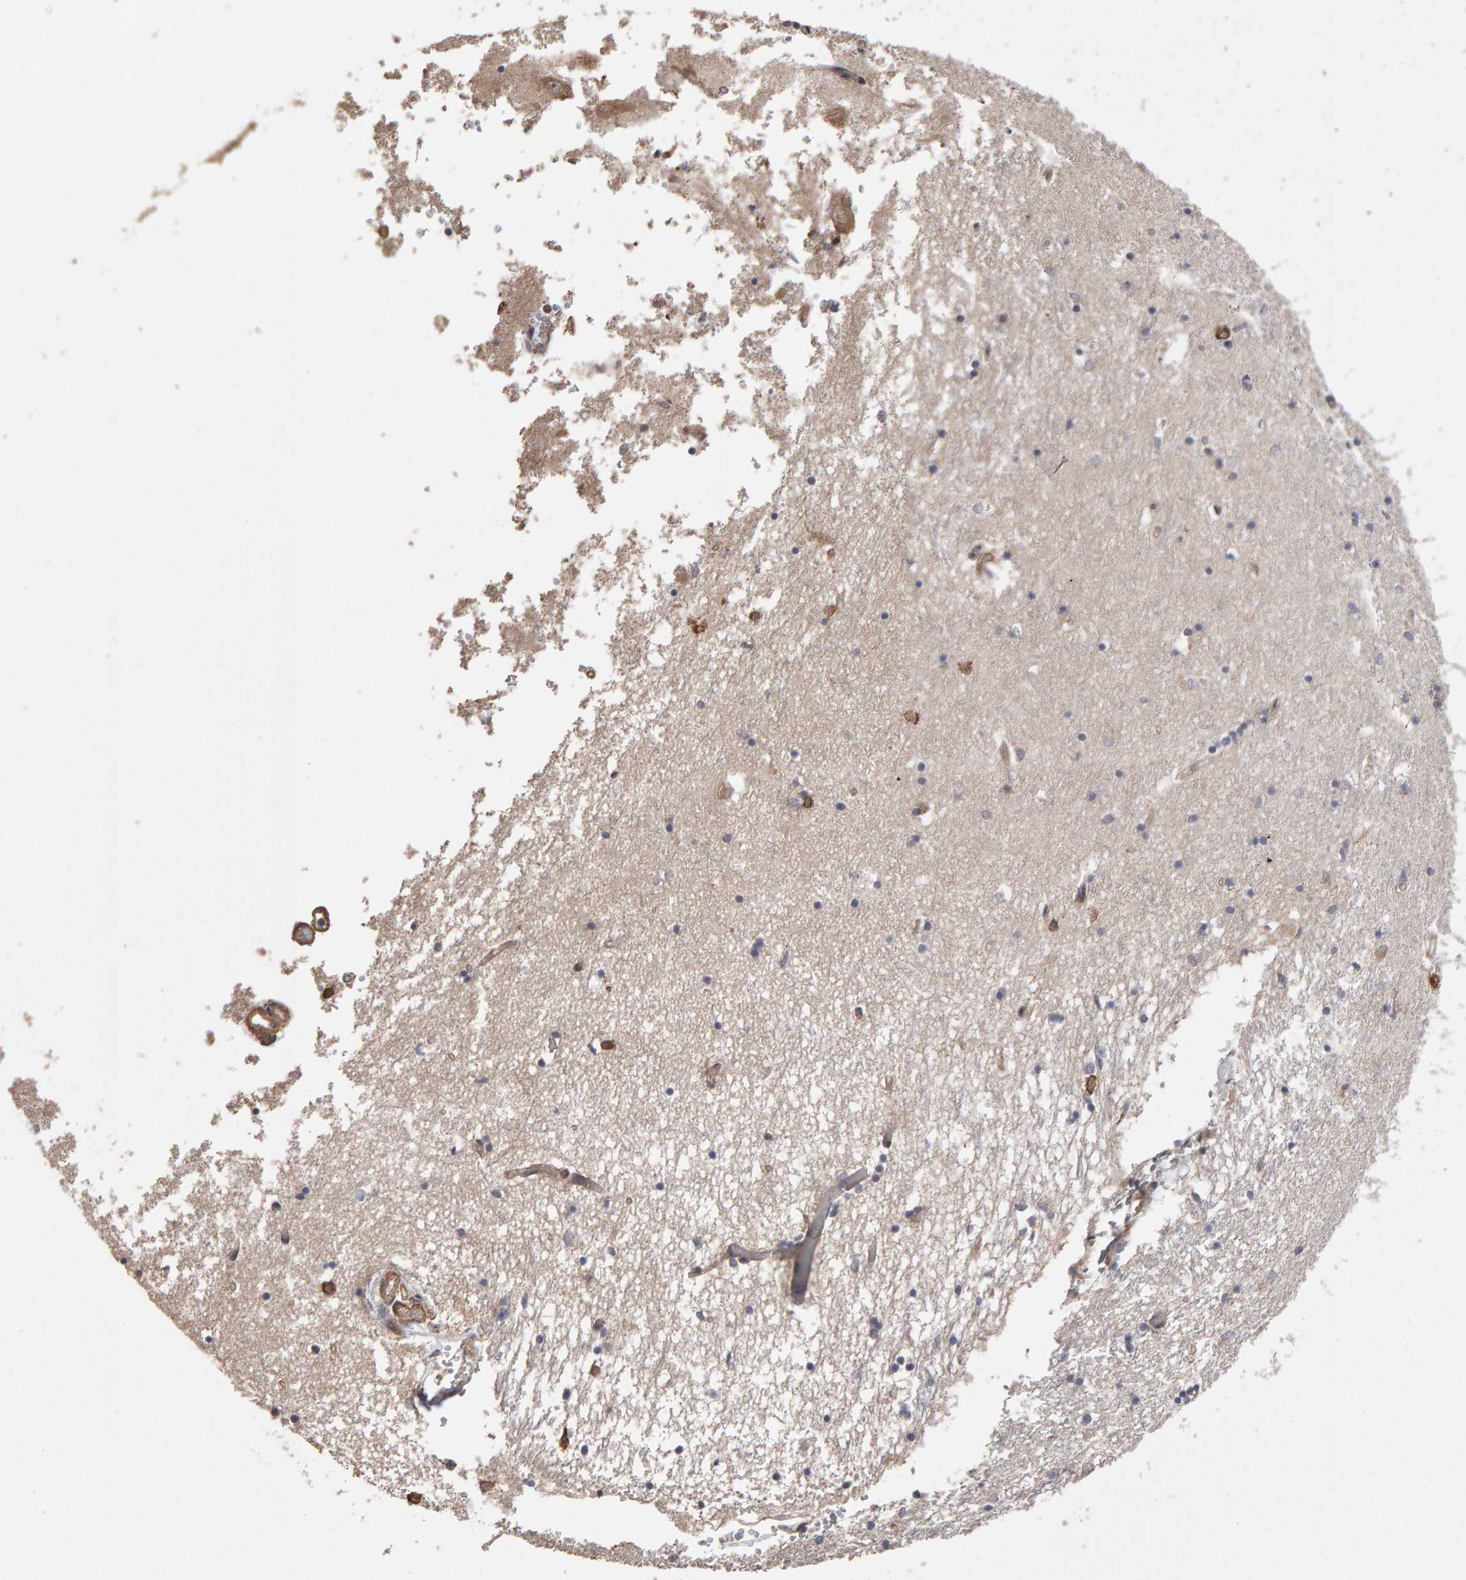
{"staining": {"intensity": "moderate", "quantity": "<25%", "location": "cytoplasmic/membranous"}, "tissue": "hippocampus", "cell_type": "Glial cells", "image_type": "normal", "snomed": [{"axis": "morphology", "description": "Normal tissue, NOS"}, {"axis": "topography", "description": "Hippocampus"}], "caption": "Protein staining of normal hippocampus exhibits moderate cytoplasmic/membranous staining in about <25% of glial cells.", "gene": "SCRIB", "patient": {"sex": "male", "age": 70}}